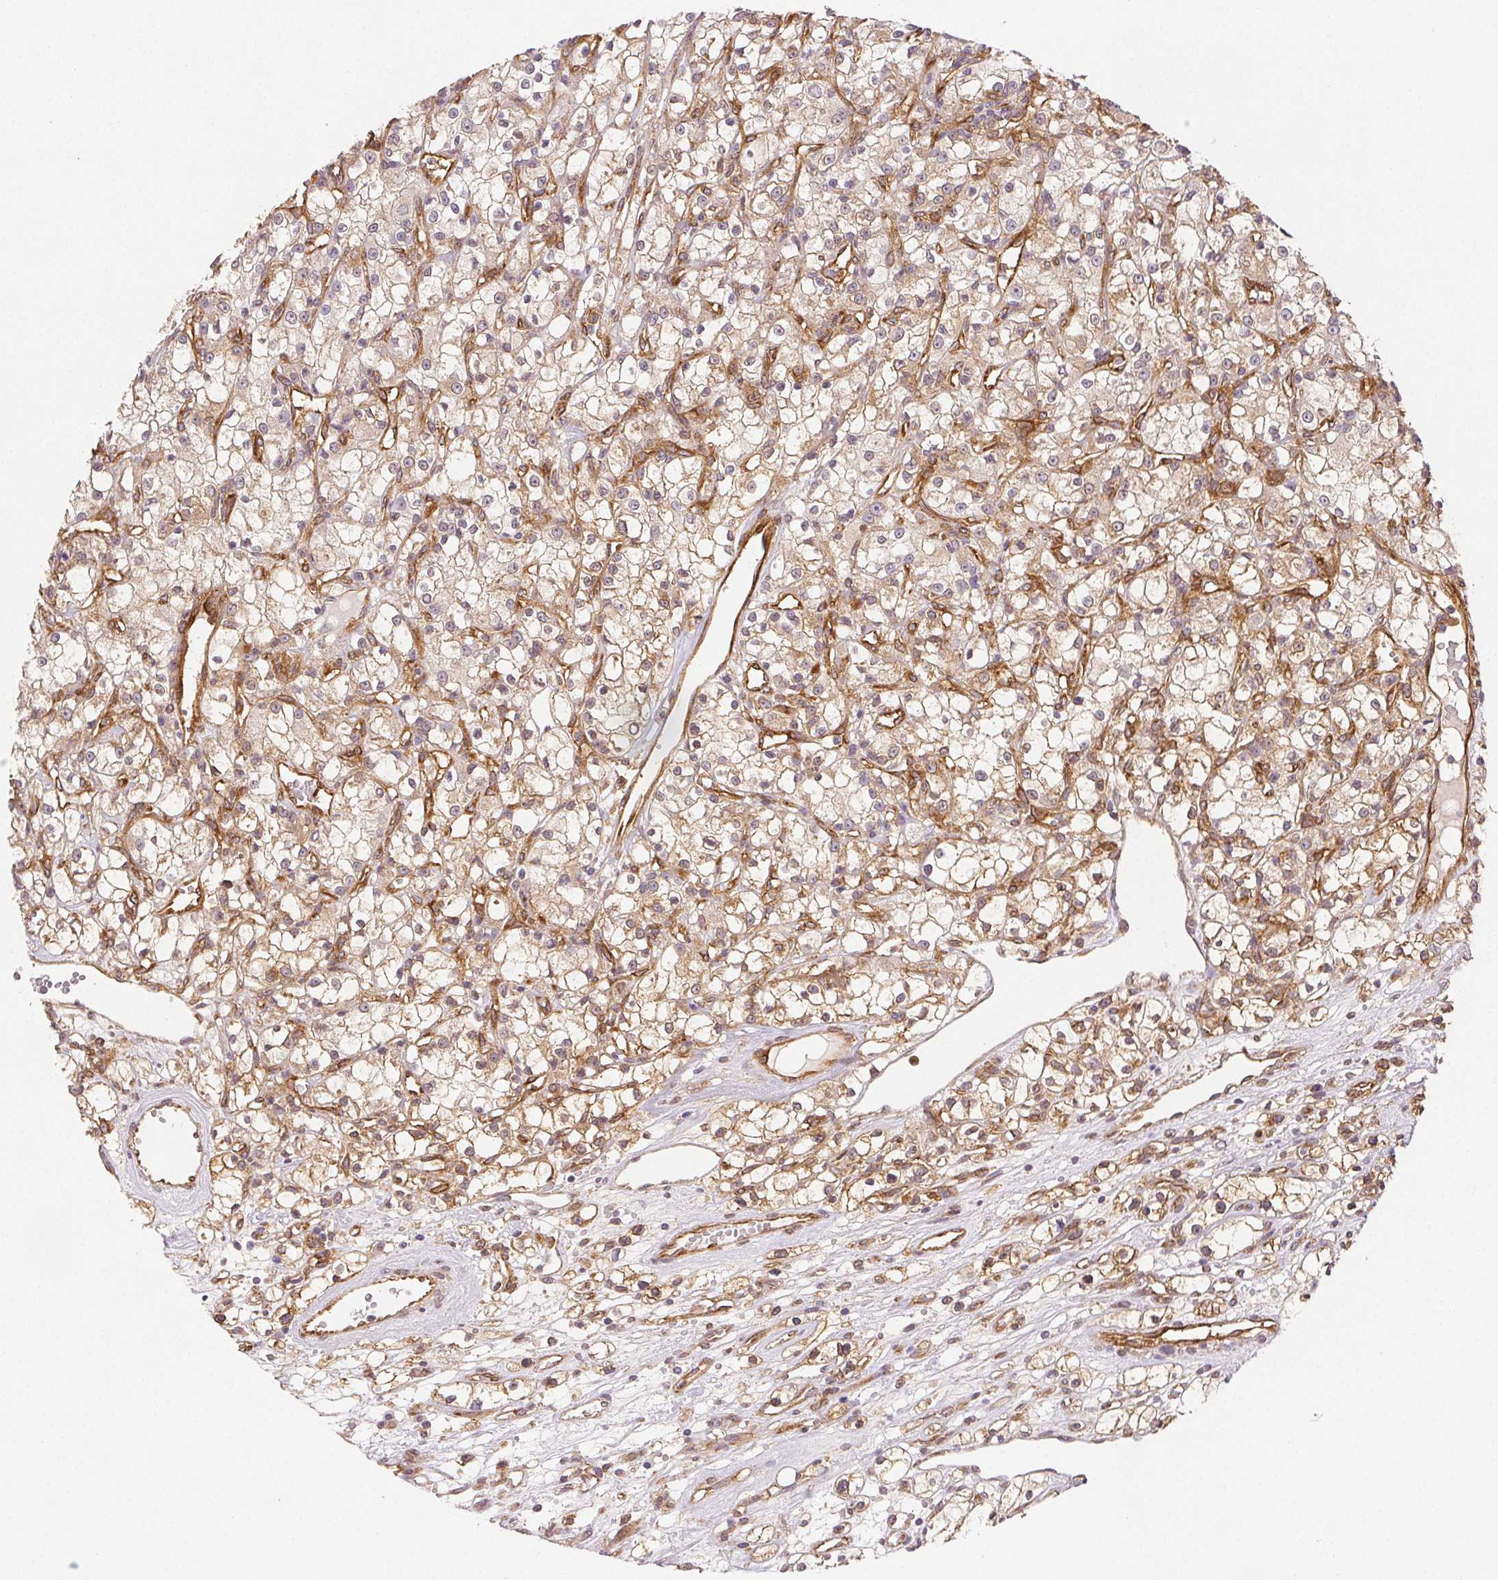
{"staining": {"intensity": "weak", "quantity": ">75%", "location": "cytoplasmic/membranous"}, "tissue": "renal cancer", "cell_type": "Tumor cells", "image_type": "cancer", "snomed": [{"axis": "morphology", "description": "Adenocarcinoma, NOS"}, {"axis": "topography", "description": "Kidney"}], "caption": "Renal cancer tissue reveals weak cytoplasmic/membranous staining in approximately >75% of tumor cells, visualized by immunohistochemistry. (DAB (3,3'-diaminobenzidine) = brown stain, brightfield microscopy at high magnification).", "gene": "DIAPH2", "patient": {"sex": "female", "age": 59}}